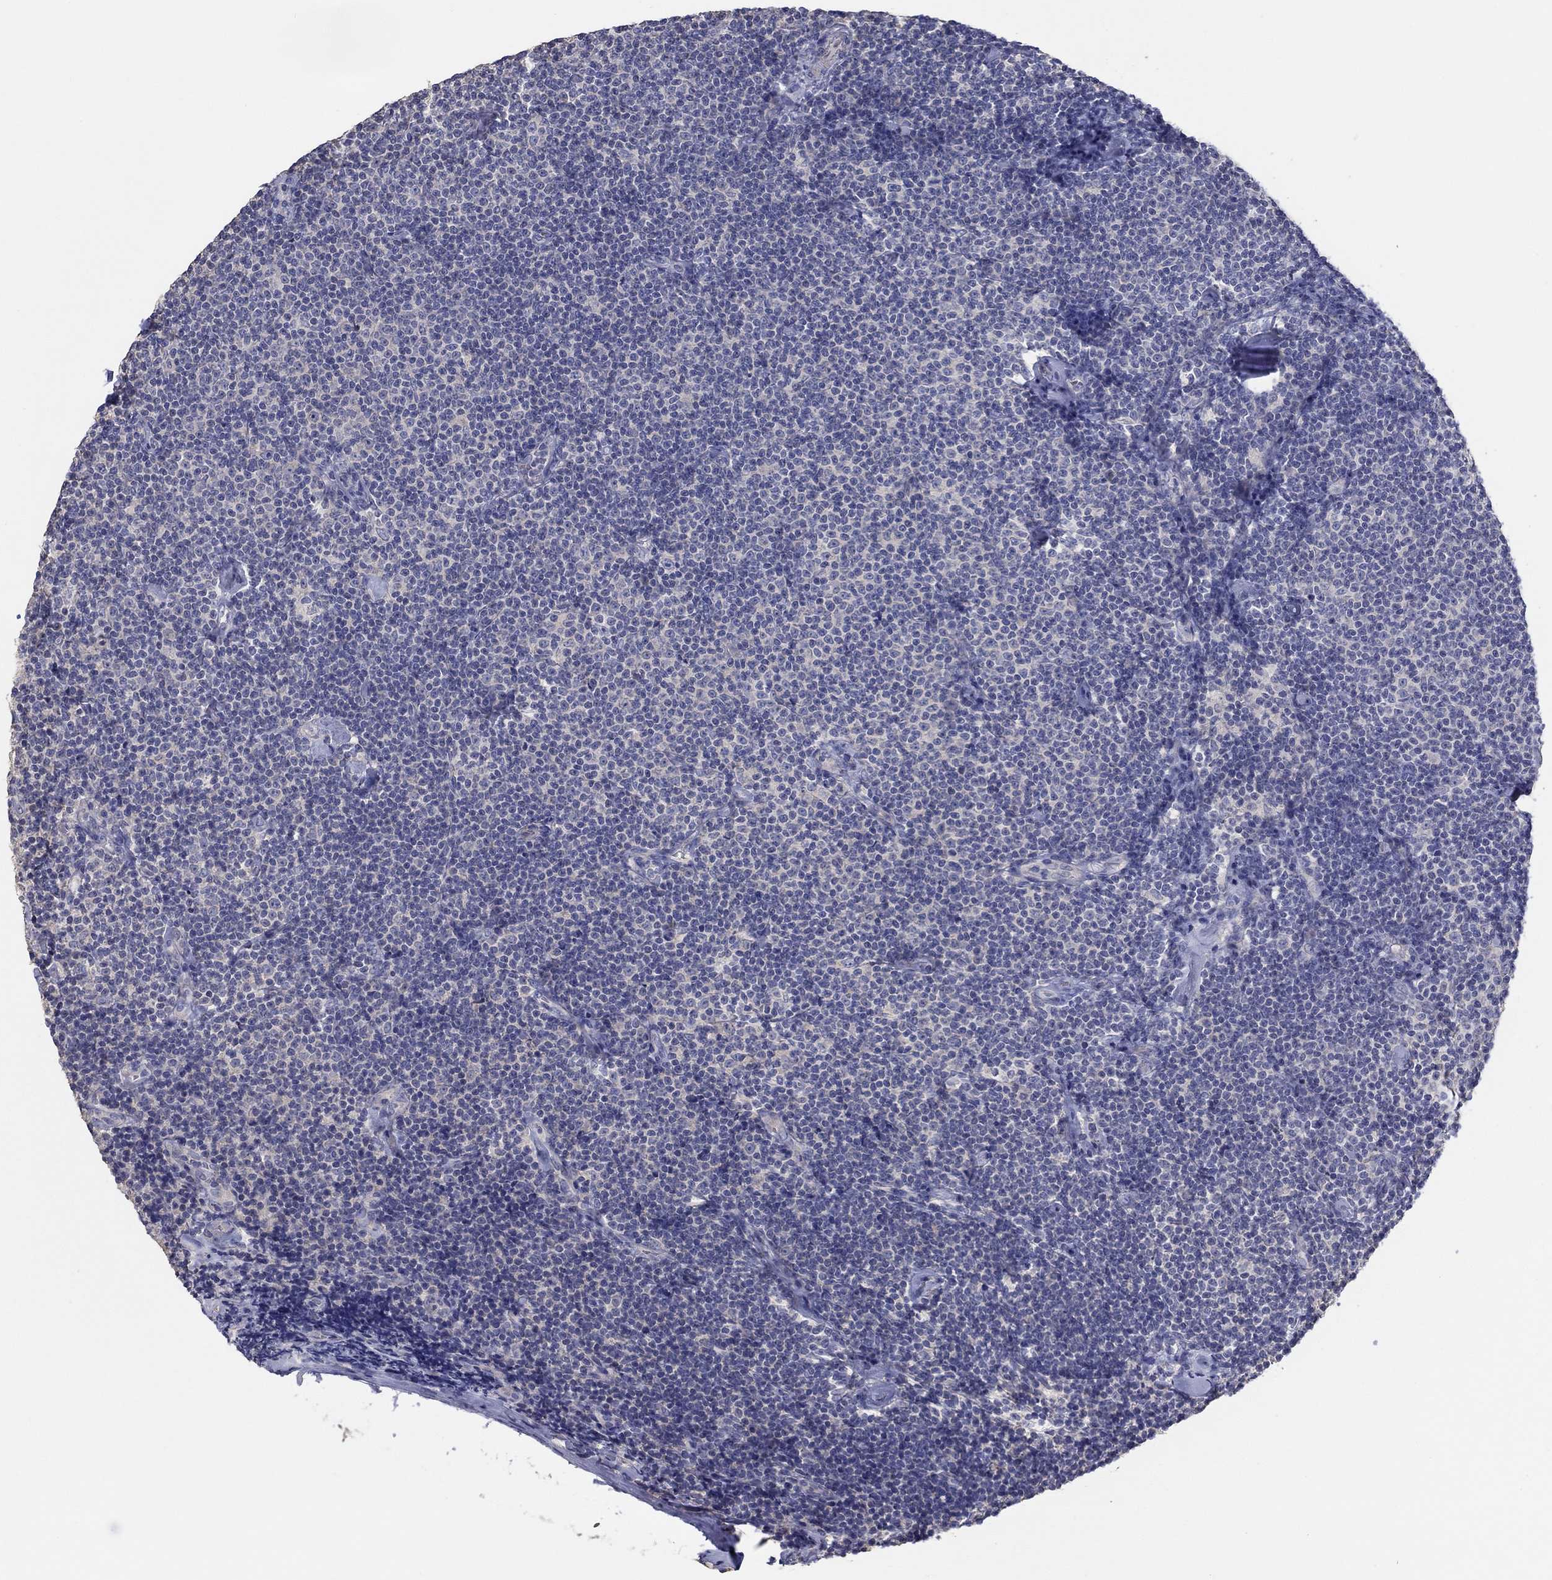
{"staining": {"intensity": "negative", "quantity": "none", "location": "none"}, "tissue": "lymphoma", "cell_type": "Tumor cells", "image_type": "cancer", "snomed": [{"axis": "morphology", "description": "Malignant lymphoma, non-Hodgkin's type, Low grade"}, {"axis": "topography", "description": "Lymph node"}], "caption": "A histopathology image of human malignant lymphoma, non-Hodgkin's type (low-grade) is negative for staining in tumor cells.", "gene": "DOCK3", "patient": {"sex": "male", "age": 81}}